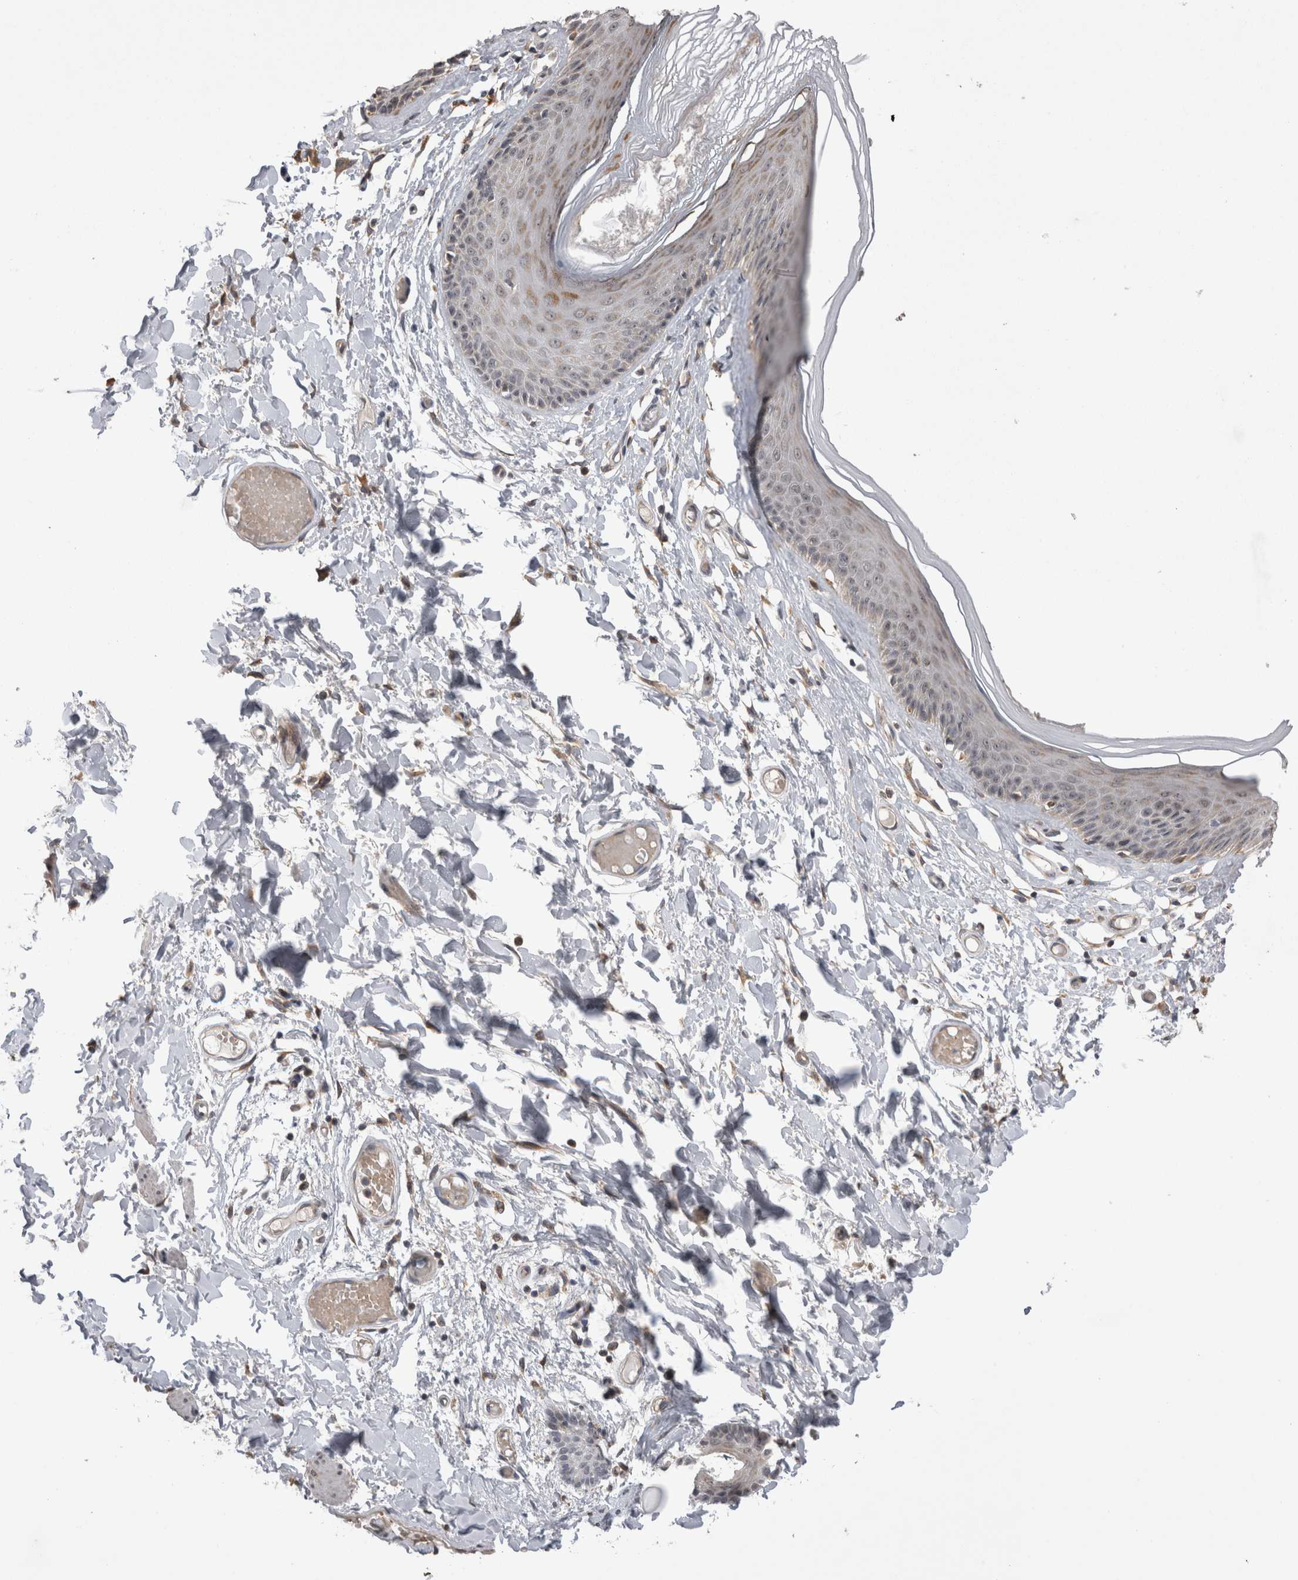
{"staining": {"intensity": "weak", "quantity": "25%-75%", "location": "cytoplasmic/membranous"}, "tissue": "skin", "cell_type": "Epidermal cells", "image_type": "normal", "snomed": [{"axis": "morphology", "description": "Normal tissue, NOS"}, {"axis": "topography", "description": "Vulva"}], "caption": "This histopathology image demonstrates immunohistochemistry (IHC) staining of normal human skin, with low weak cytoplasmic/membranous expression in about 25%-75% of epidermal cells.", "gene": "ARHGAP29", "patient": {"sex": "female", "age": 73}}